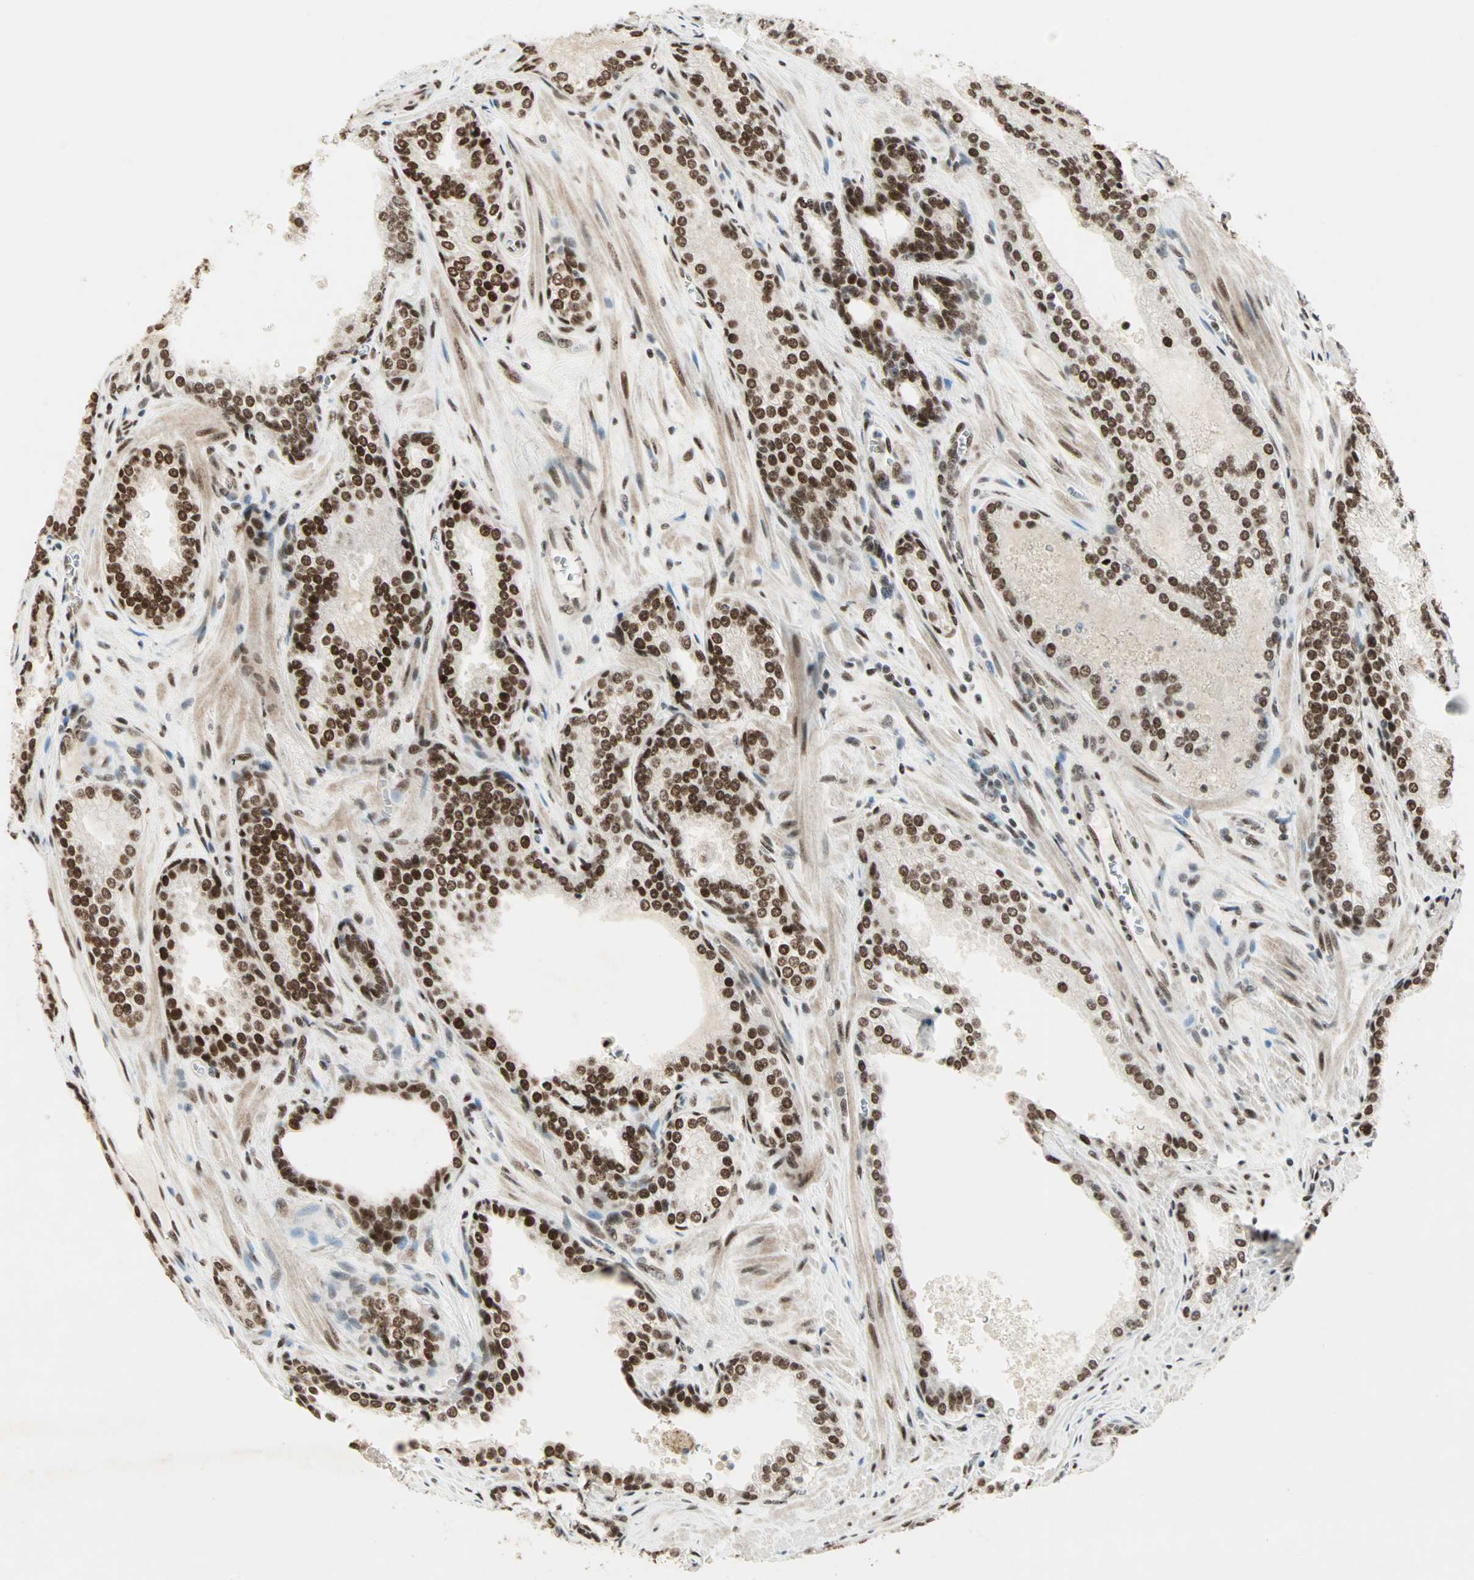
{"staining": {"intensity": "strong", "quantity": ">75%", "location": "nuclear"}, "tissue": "prostate cancer", "cell_type": "Tumor cells", "image_type": "cancer", "snomed": [{"axis": "morphology", "description": "Adenocarcinoma, Low grade"}, {"axis": "topography", "description": "Prostate"}], "caption": "Prostate cancer (low-grade adenocarcinoma) stained for a protein demonstrates strong nuclear positivity in tumor cells.", "gene": "BLM", "patient": {"sex": "male", "age": 60}}